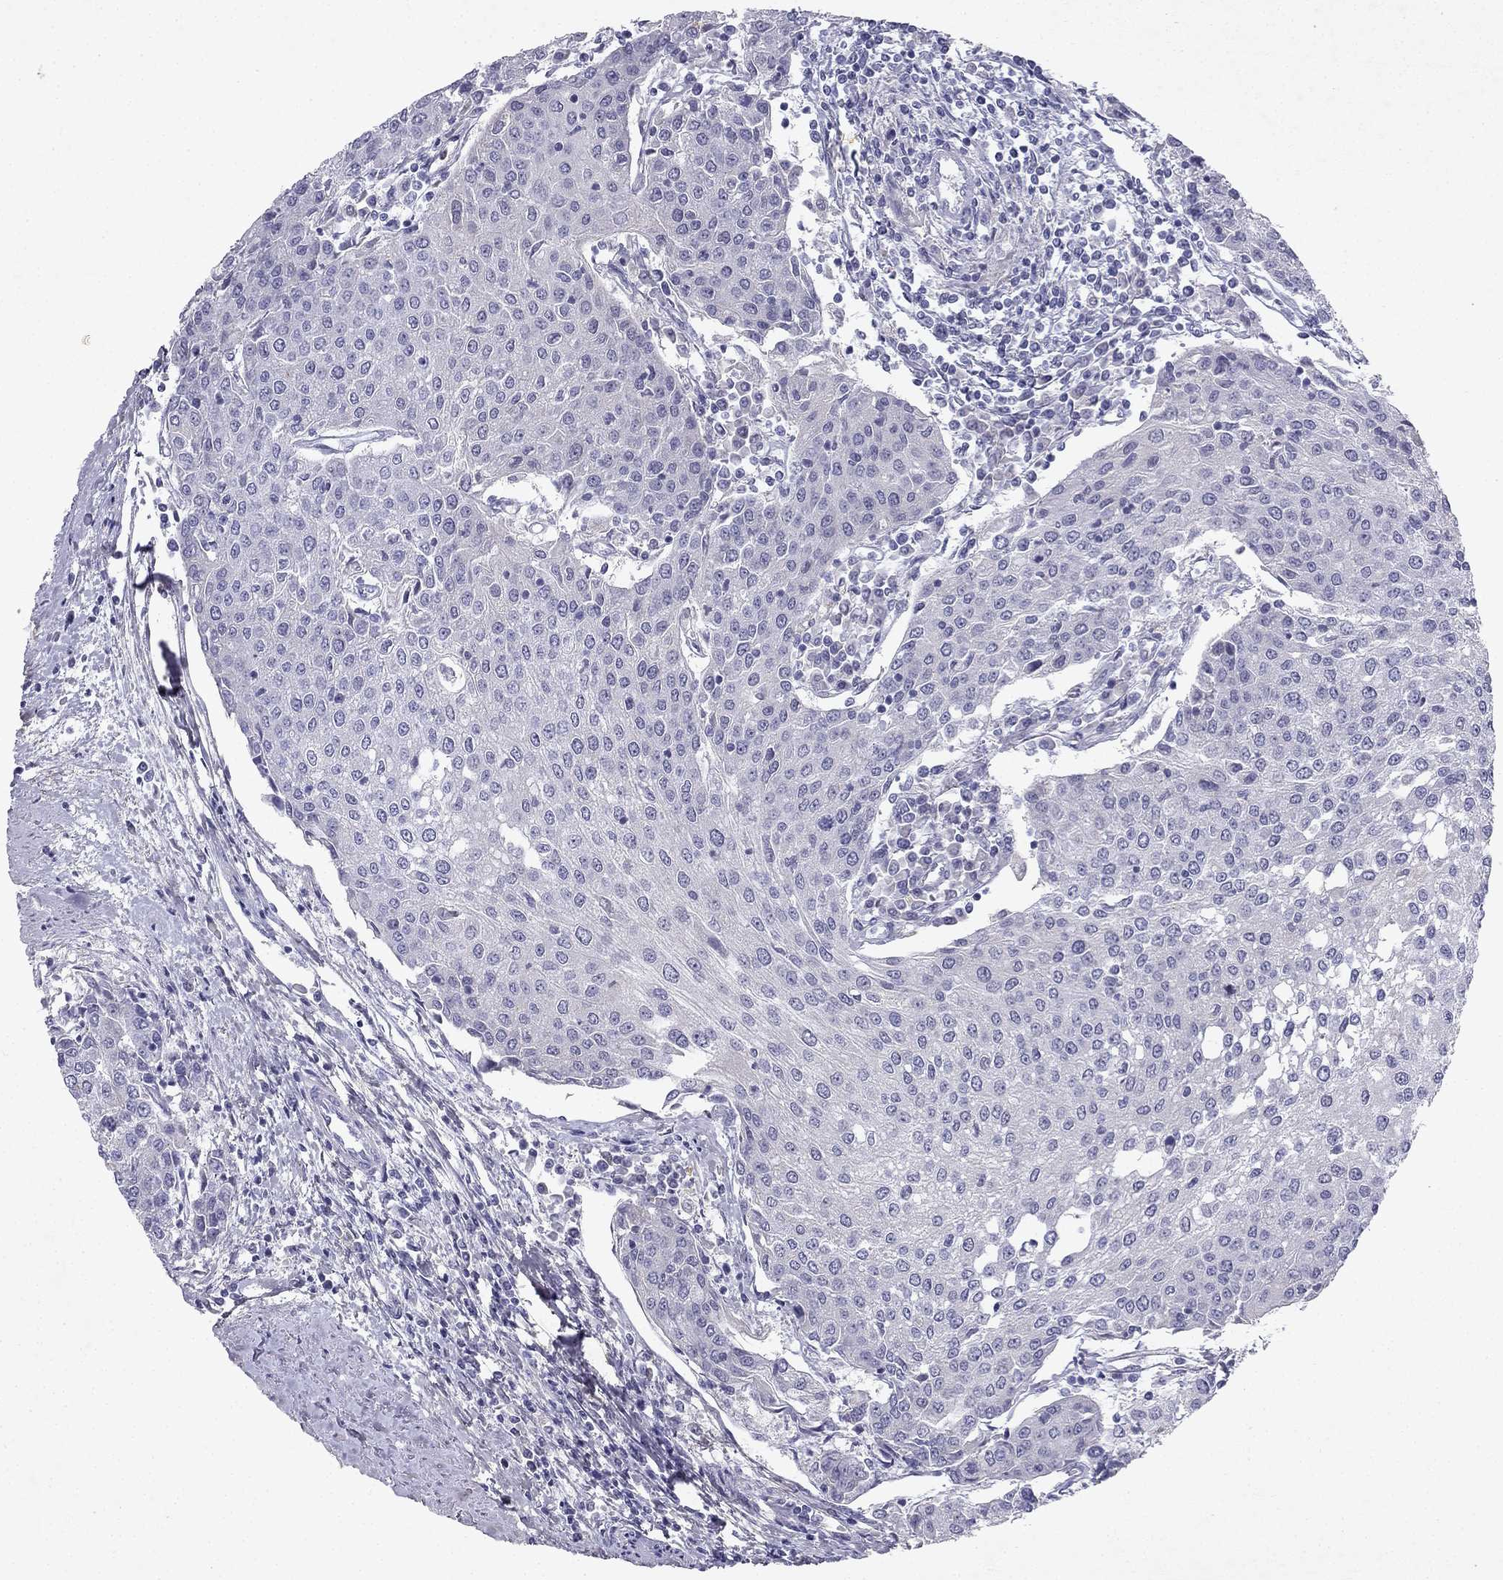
{"staining": {"intensity": "negative", "quantity": "none", "location": "none"}, "tissue": "urothelial cancer", "cell_type": "Tumor cells", "image_type": "cancer", "snomed": [{"axis": "morphology", "description": "Urothelial carcinoma, High grade"}, {"axis": "topography", "description": "Urinary bladder"}], "caption": "A histopathology image of human urothelial cancer is negative for staining in tumor cells.", "gene": "SLC6A4", "patient": {"sex": "female", "age": 85}}